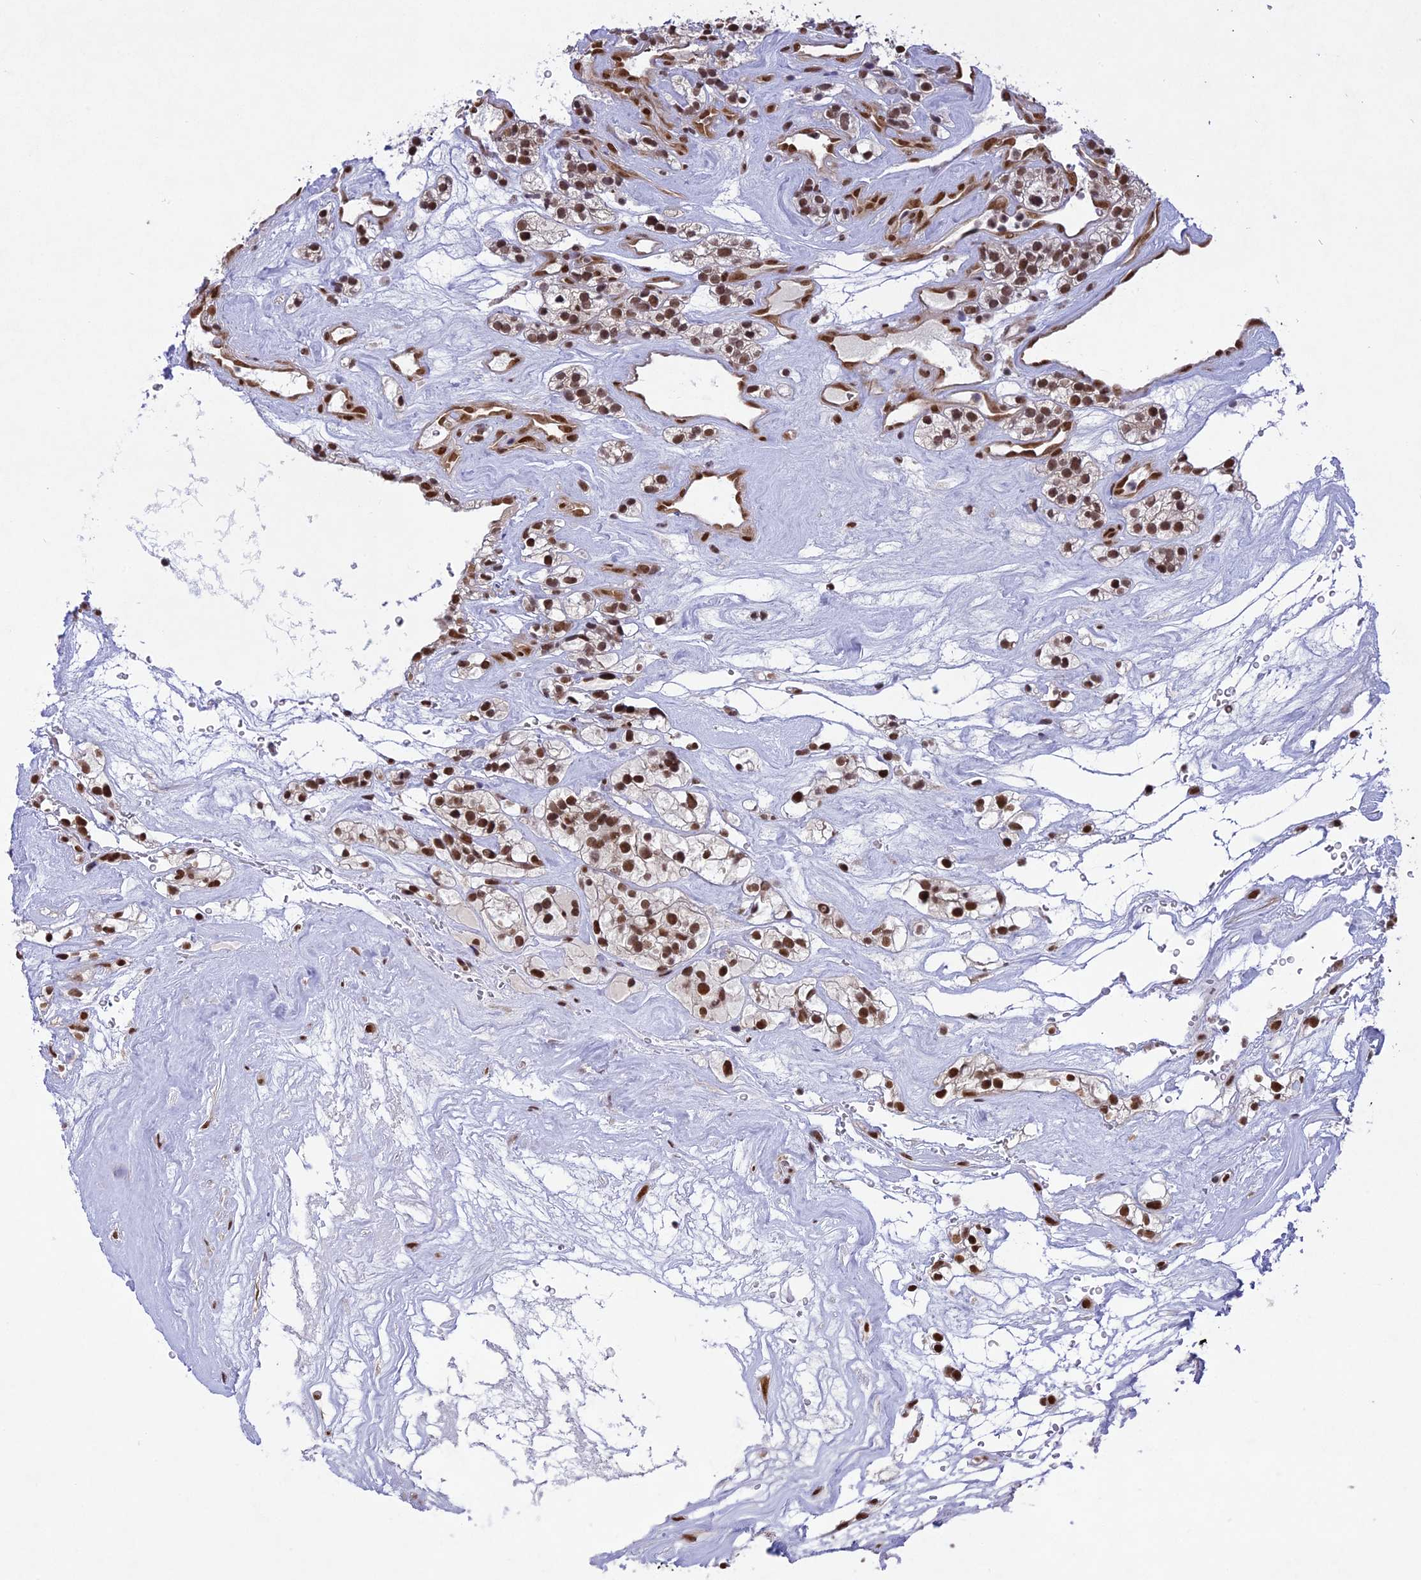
{"staining": {"intensity": "strong", "quantity": ">75%", "location": "nuclear"}, "tissue": "renal cancer", "cell_type": "Tumor cells", "image_type": "cancer", "snomed": [{"axis": "morphology", "description": "Adenocarcinoma, NOS"}, {"axis": "topography", "description": "Kidney"}], "caption": "DAB (3,3'-diaminobenzidine) immunohistochemical staining of human renal cancer (adenocarcinoma) demonstrates strong nuclear protein staining in about >75% of tumor cells.", "gene": "DDX1", "patient": {"sex": "female", "age": 57}}